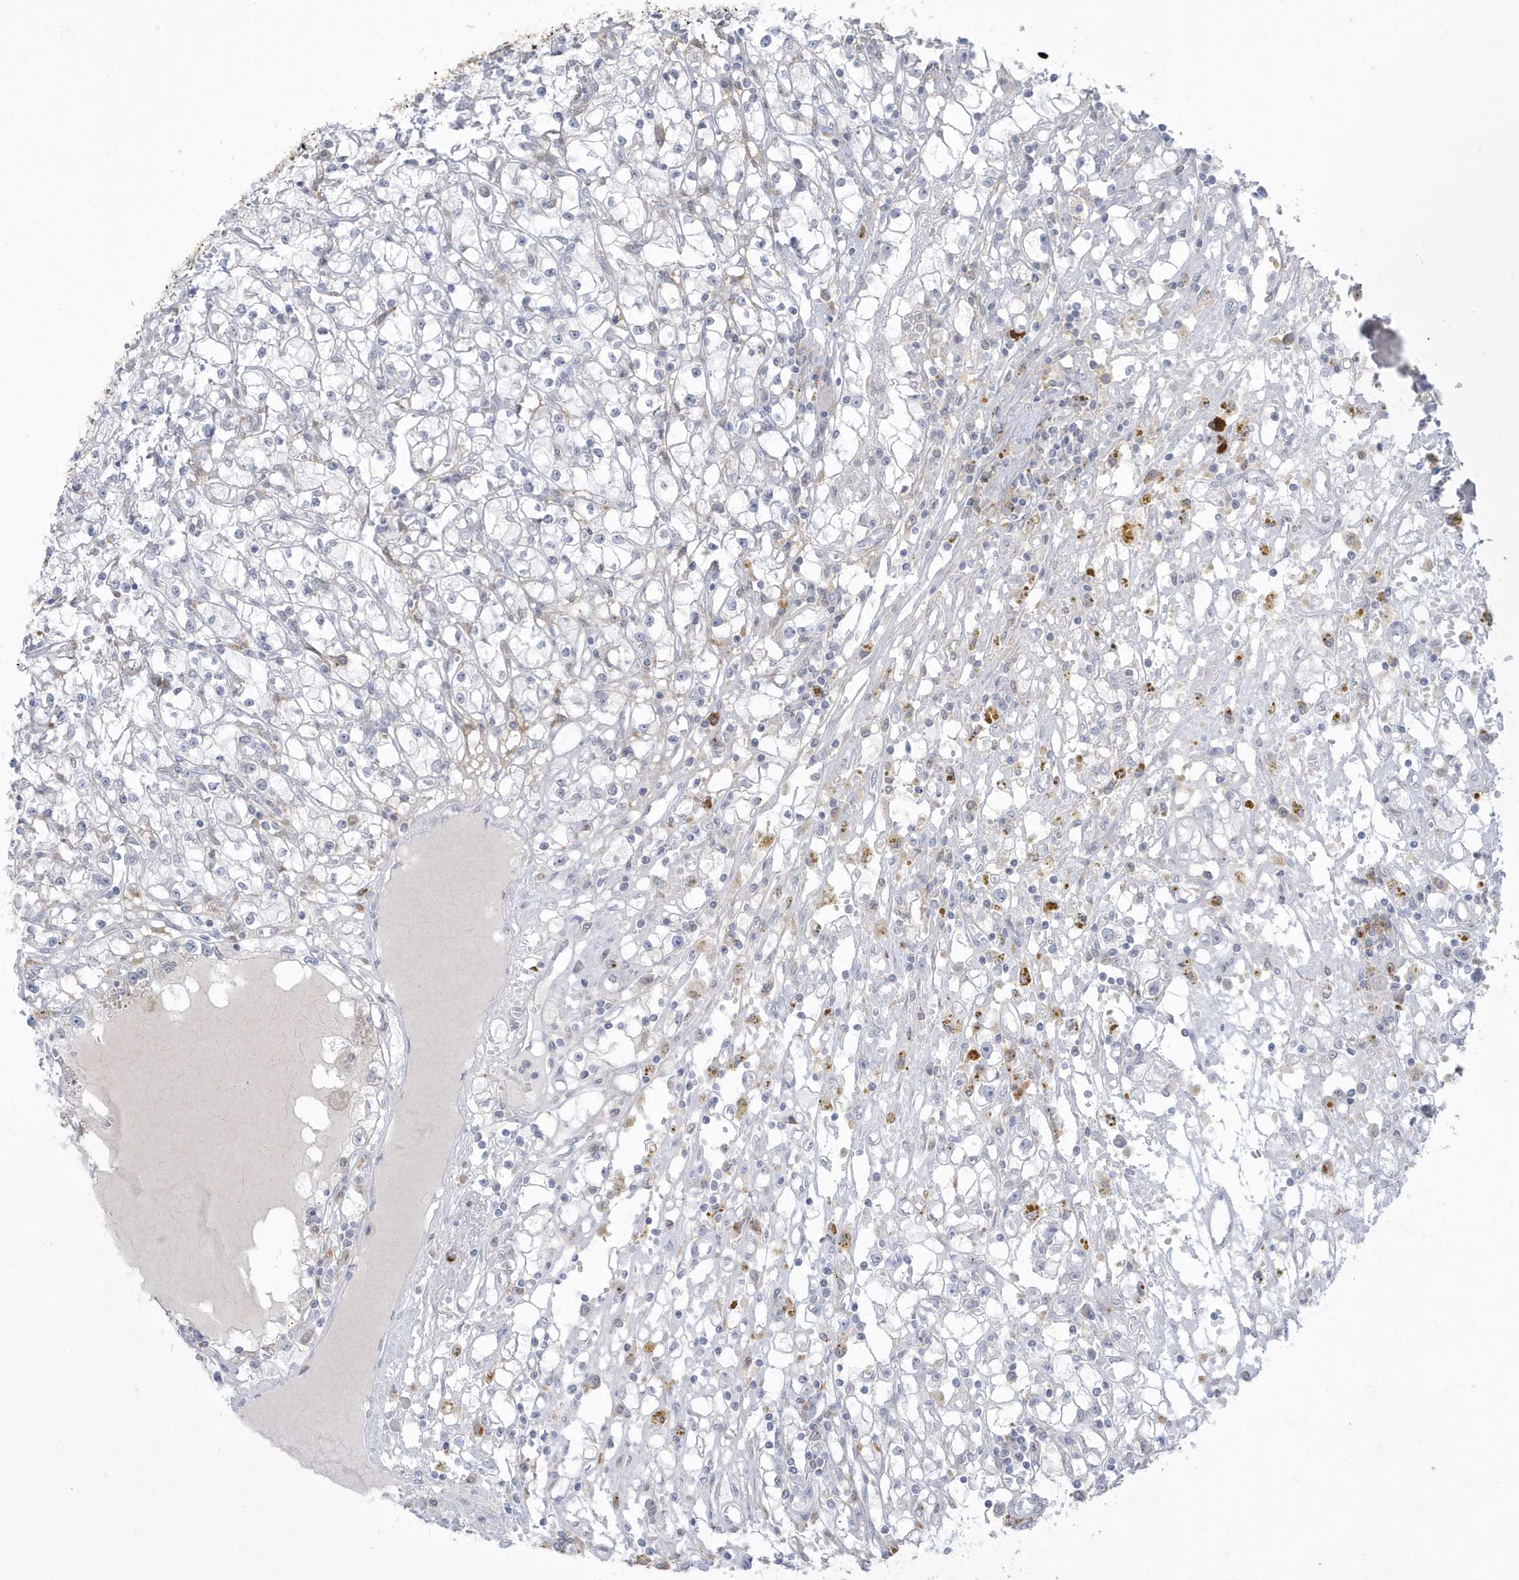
{"staining": {"intensity": "negative", "quantity": "none", "location": "none"}, "tissue": "renal cancer", "cell_type": "Tumor cells", "image_type": "cancer", "snomed": [{"axis": "morphology", "description": "Adenocarcinoma, NOS"}, {"axis": "topography", "description": "Kidney"}], "caption": "A micrograph of renal cancer stained for a protein demonstrates no brown staining in tumor cells.", "gene": "HERC6", "patient": {"sex": "male", "age": 56}}